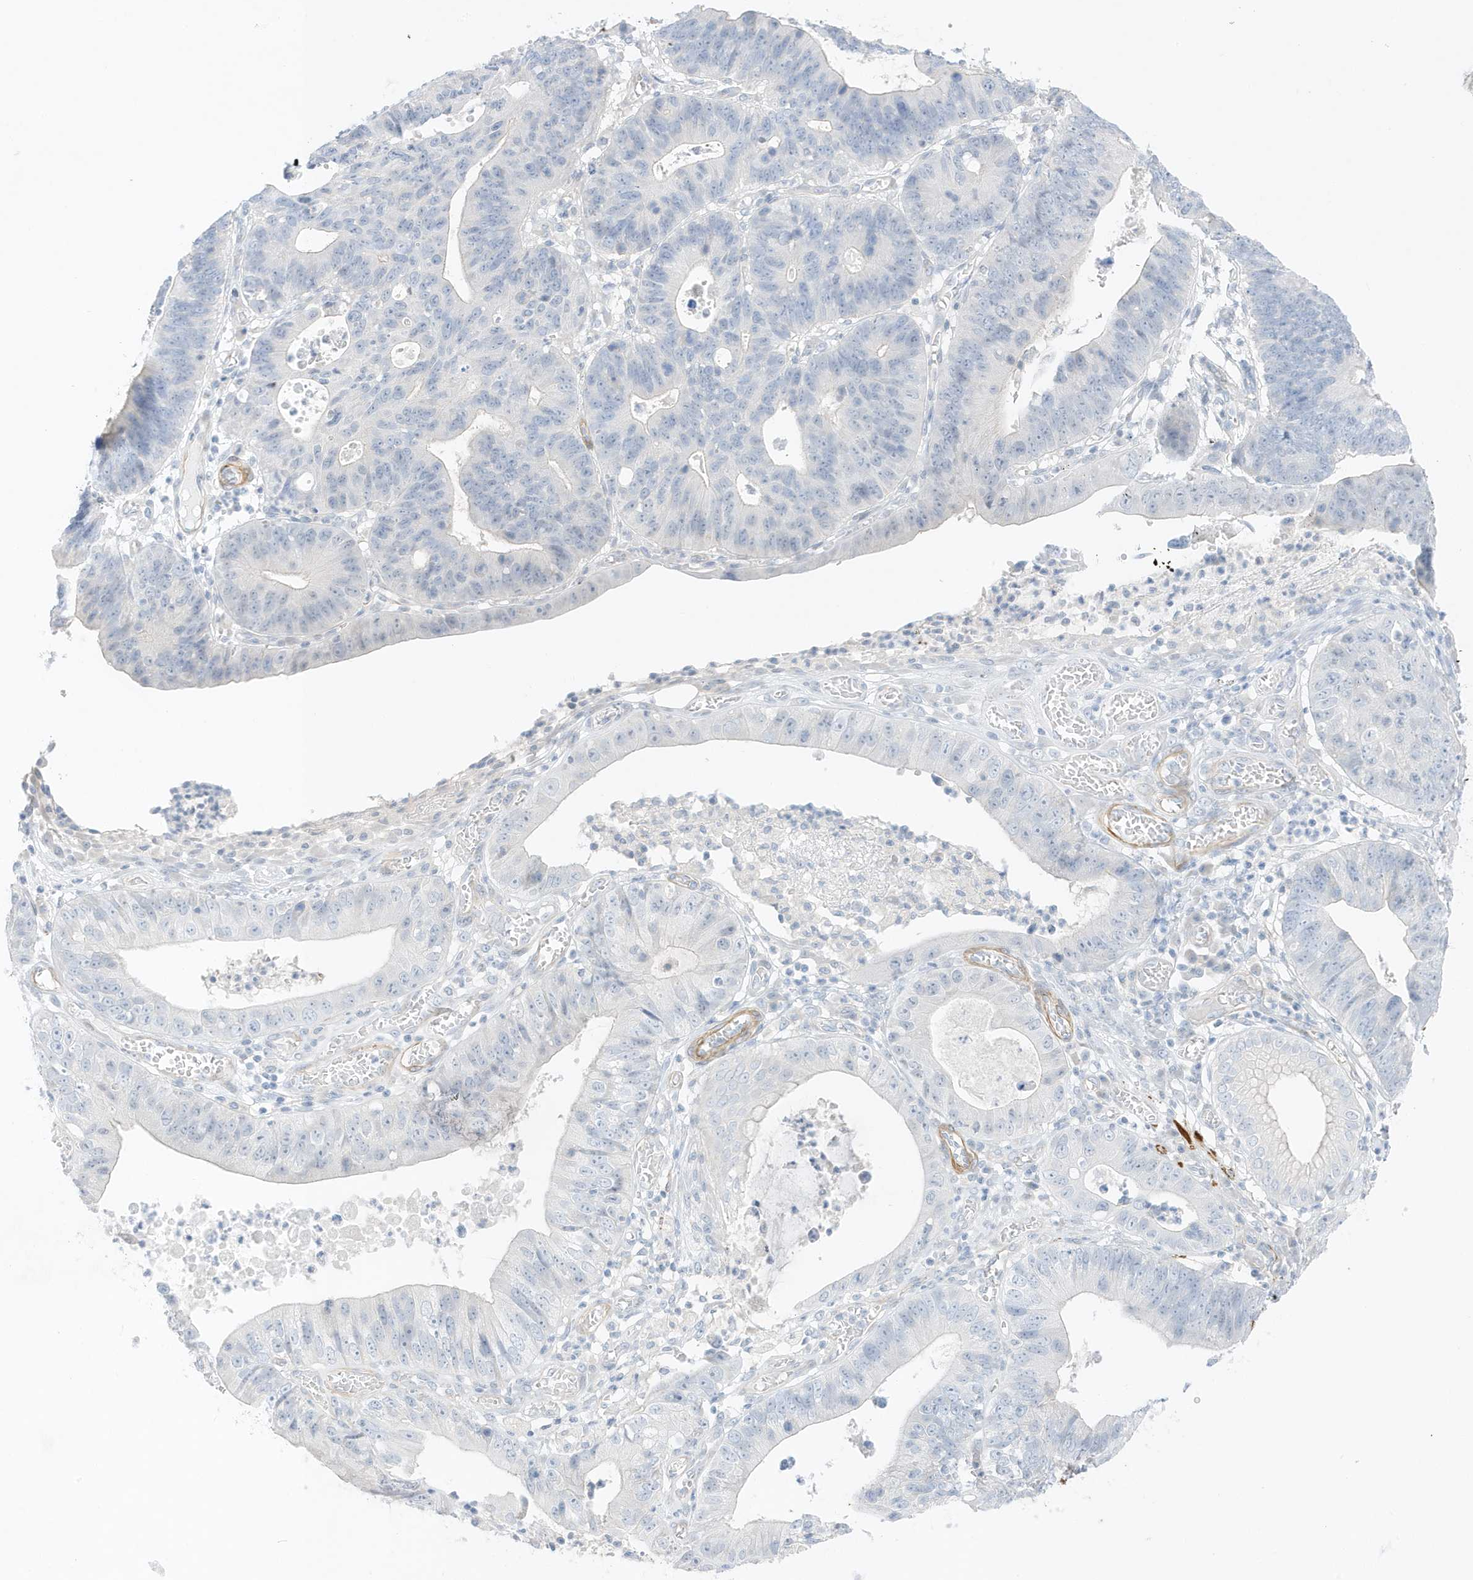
{"staining": {"intensity": "negative", "quantity": "none", "location": "none"}, "tissue": "stomach cancer", "cell_type": "Tumor cells", "image_type": "cancer", "snomed": [{"axis": "morphology", "description": "Adenocarcinoma, NOS"}, {"axis": "topography", "description": "Stomach"}], "caption": "Tumor cells show no significant expression in adenocarcinoma (stomach). (Immunohistochemistry (ihc), brightfield microscopy, high magnification).", "gene": "SLC22A13", "patient": {"sex": "male", "age": 59}}